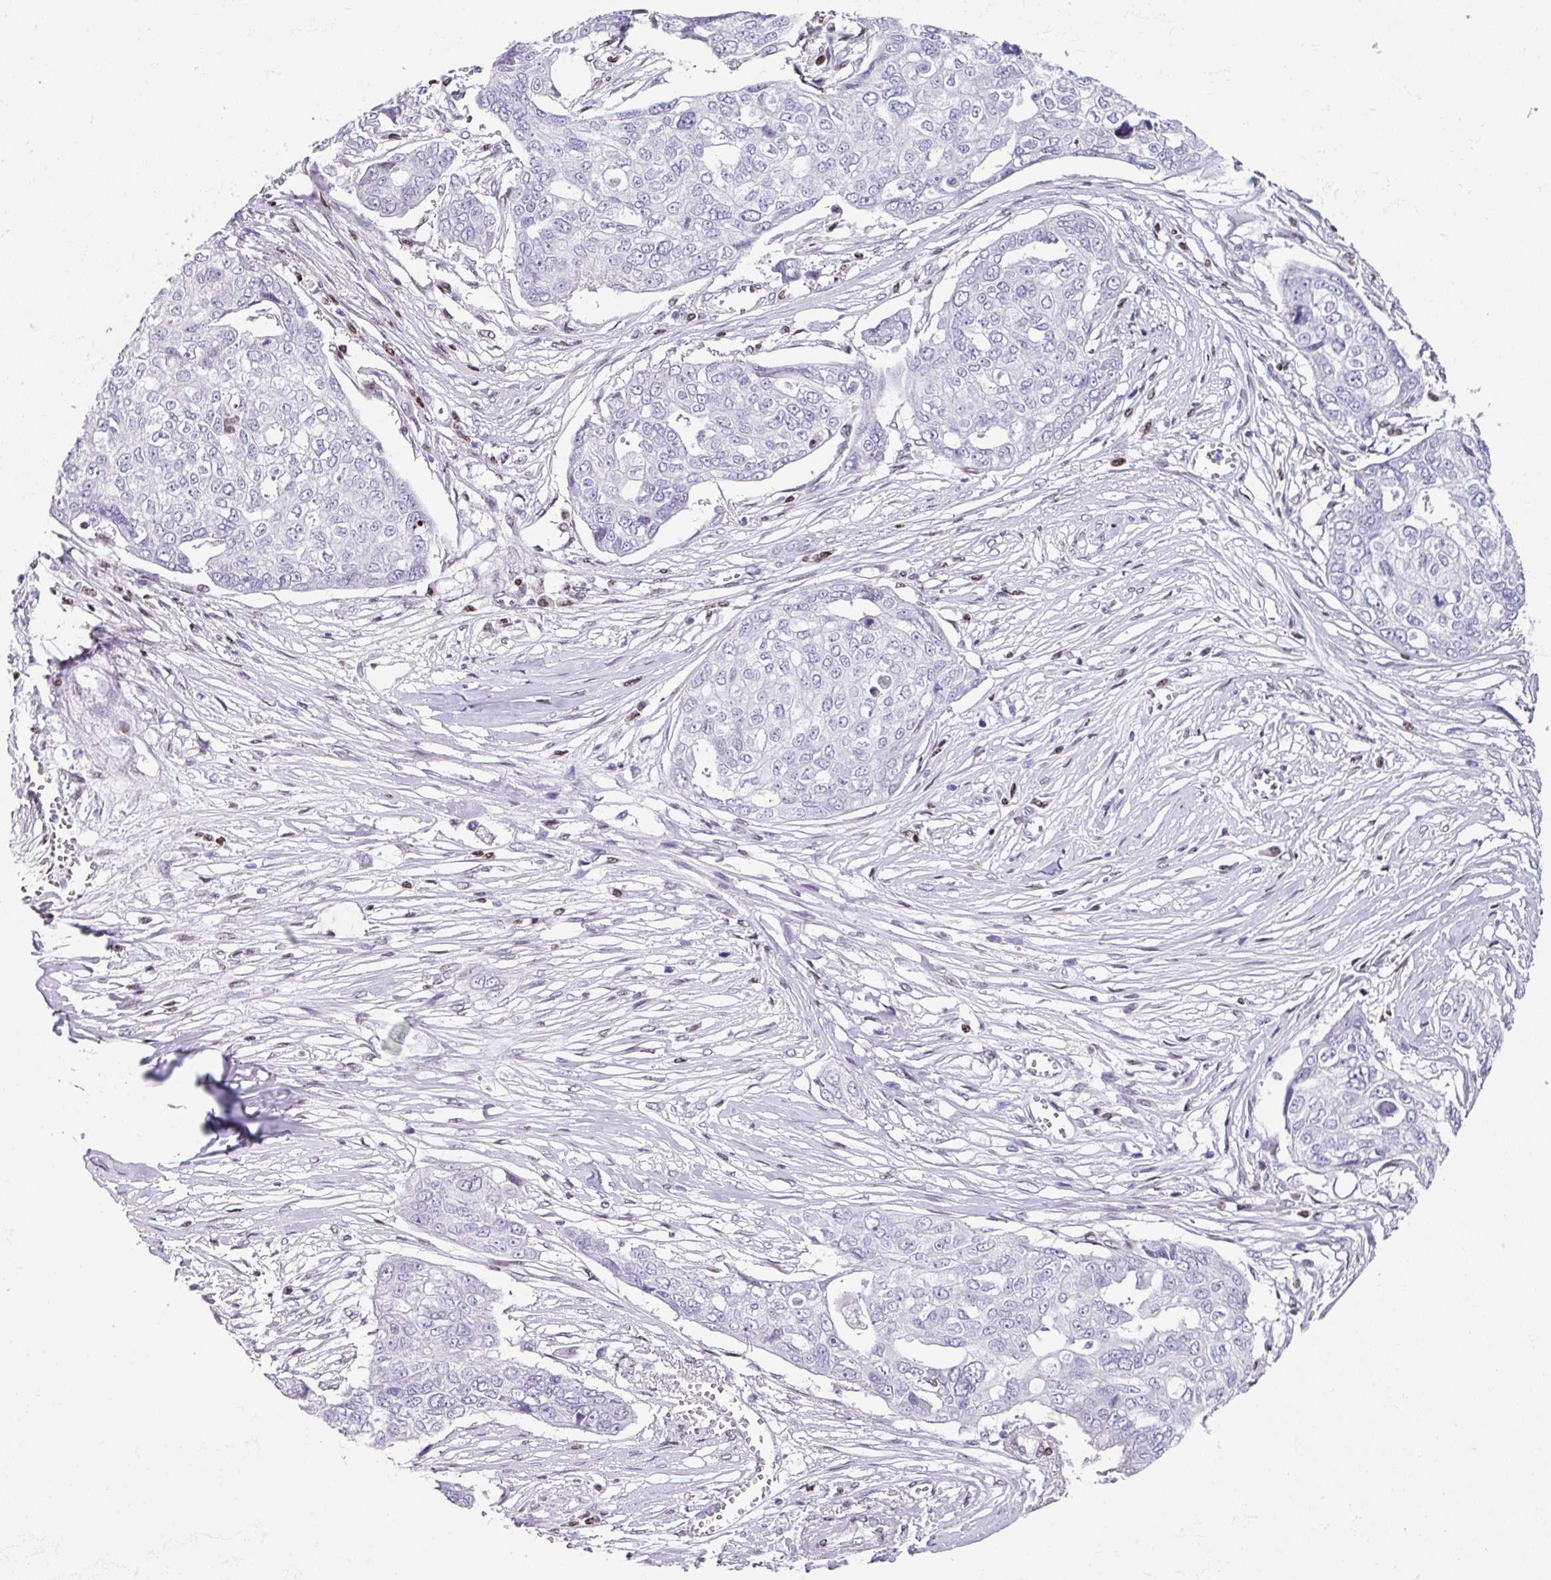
{"staining": {"intensity": "negative", "quantity": "none", "location": "none"}, "tissue": "ovarian cancer", "cell_type": "Tumor cells", "image_type": "cancer", "snomed": [{"axis": "morphology", "description": "Carcinoma, endometroid"}, {"axis": "topography", "description": "Ovary"}], "caption": "Tumor cells are negative for brown protein staining in ovarian cancer. Brightfield microscopy of immunohistochemistry (IHC) stained with DAB (3,3'-diaminobenzidine) (brown) and hematoxylin (blue), captured at high magnification.", "gene": "TCF3", "patient": {"sex": "female", "age": 70}}